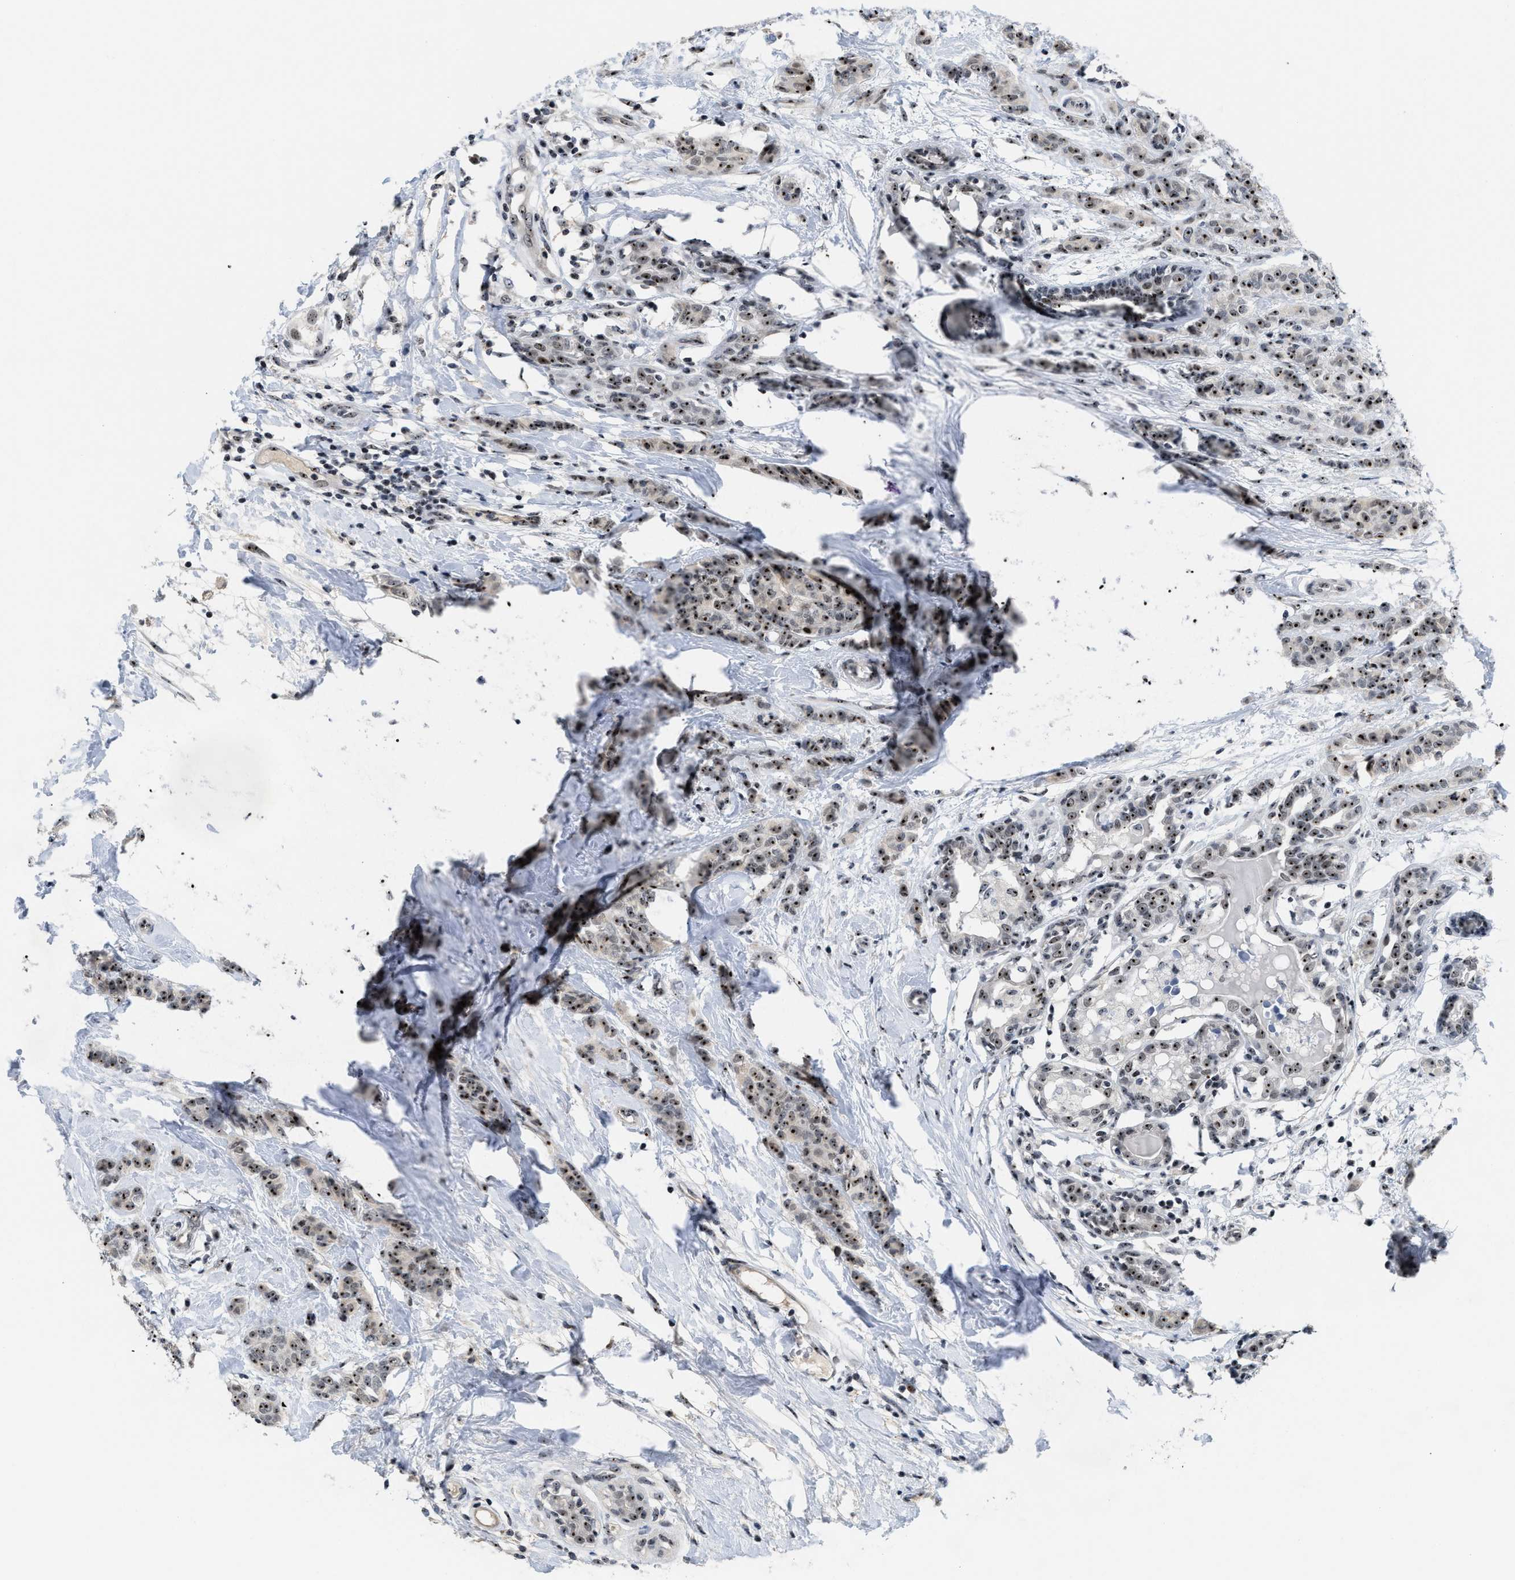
{"staining": {"intensity": "moderate", "quantity": ">75%", "location": "nuclear"}, "tissue": "breast cancer", "cell_type": "Tumor cells", "image_type": "cancer", "snomed": [{"axis": "morphology", "description": "Normal tissue, NOS"}, {"axis": "morphology", "description": "Duct carcinoma"}, {"axis": "topography", "description": "Breast"}], "caption": "Brown immunohistochemical staining in human breast cancer reveals moderate nuclear positivity in approximately >75% of tumor cells.", "gene": "NOP58", "patient": {"sex": "female", "age": 40}}